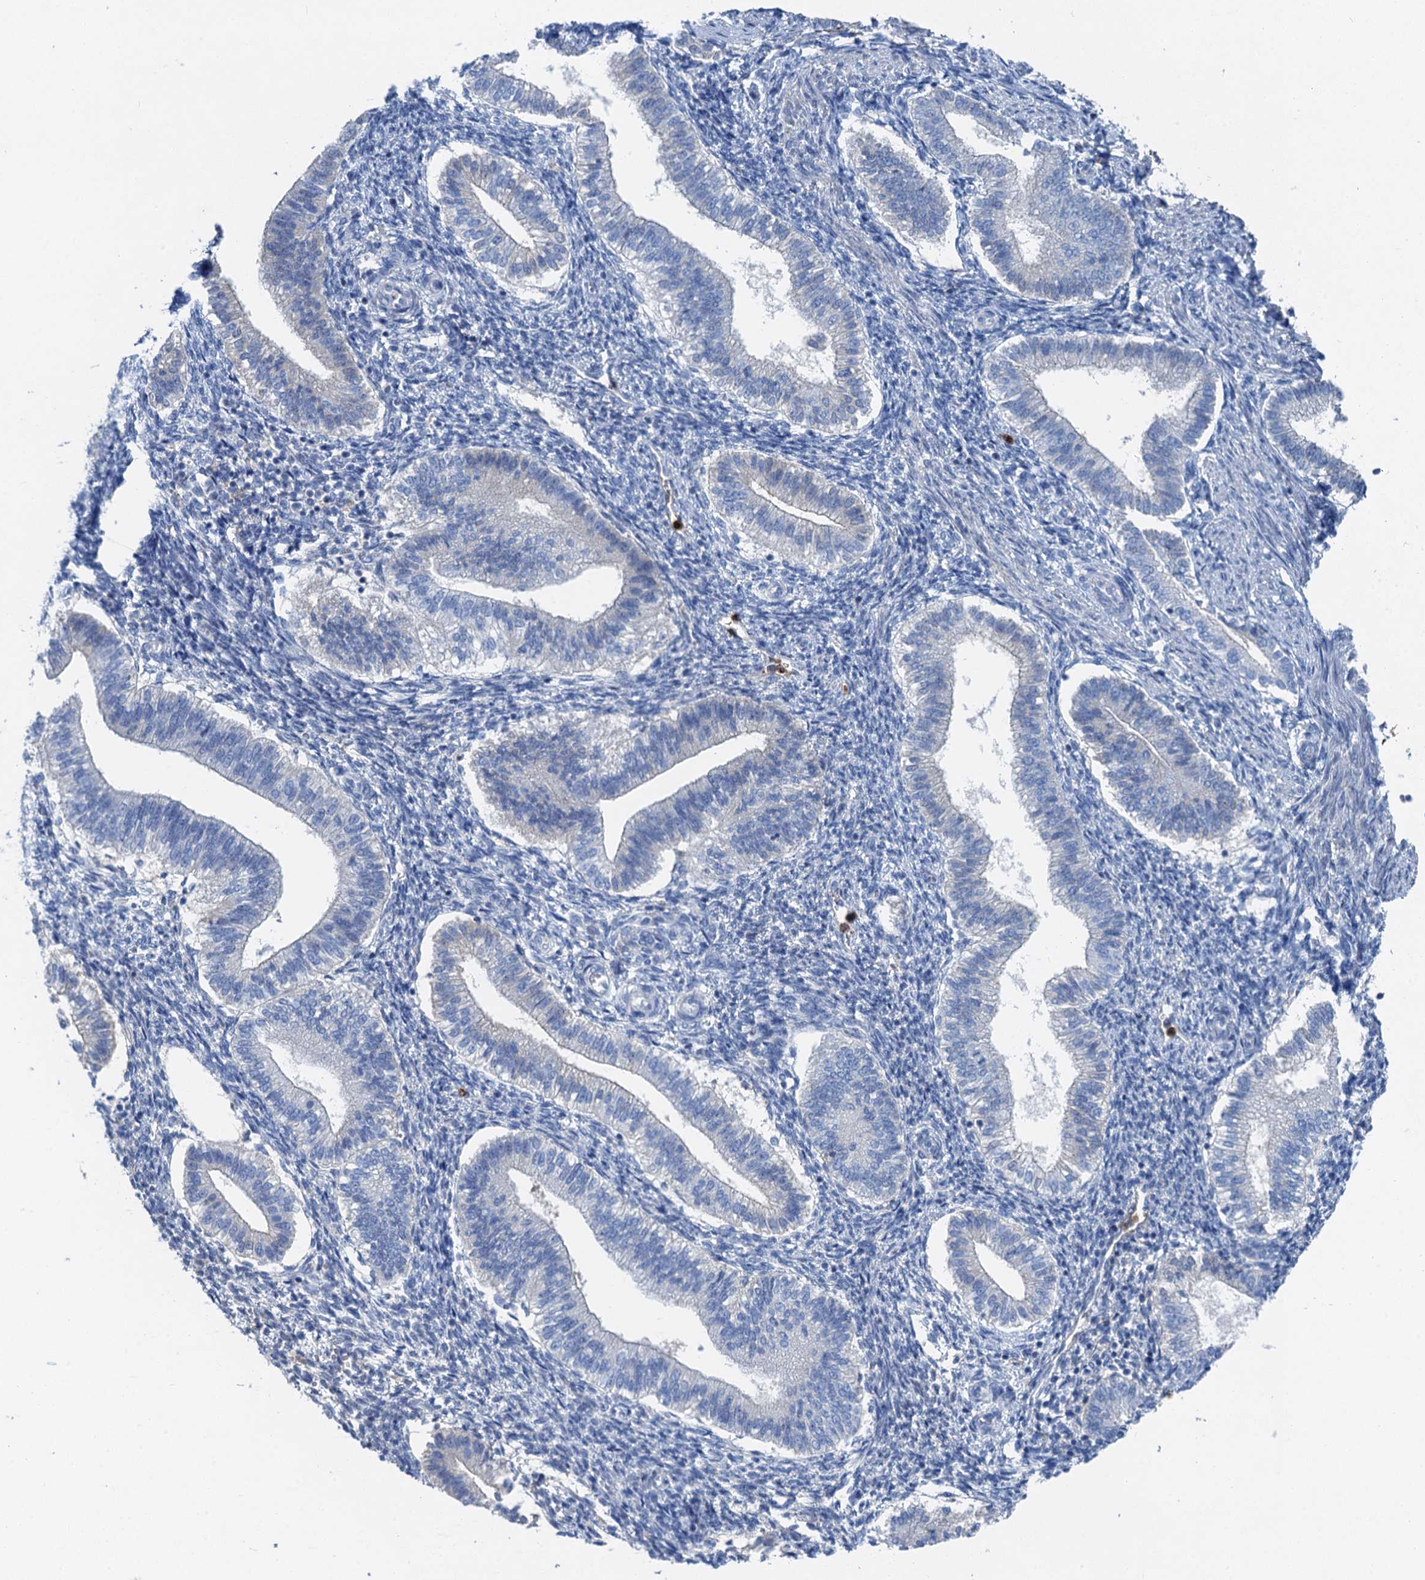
{"staining": {"intensity": "negative", "quantity": "none", "location": "none"}, "tissue": "endometrium", "cell_type": "Cells in endometrial stroma", "image_type": "normal", "snomed": [{"axis": "morphology", "description": "Normal tissue, NOS"}, {"axis": "topography", "description": "Endometrium"}], "caption": "Protein analysis of normal endometrium shows no significant positivity in cells in endometrial stroma.", "gene": "OTOA", "patient": {"sex": "female", "age": 25}}